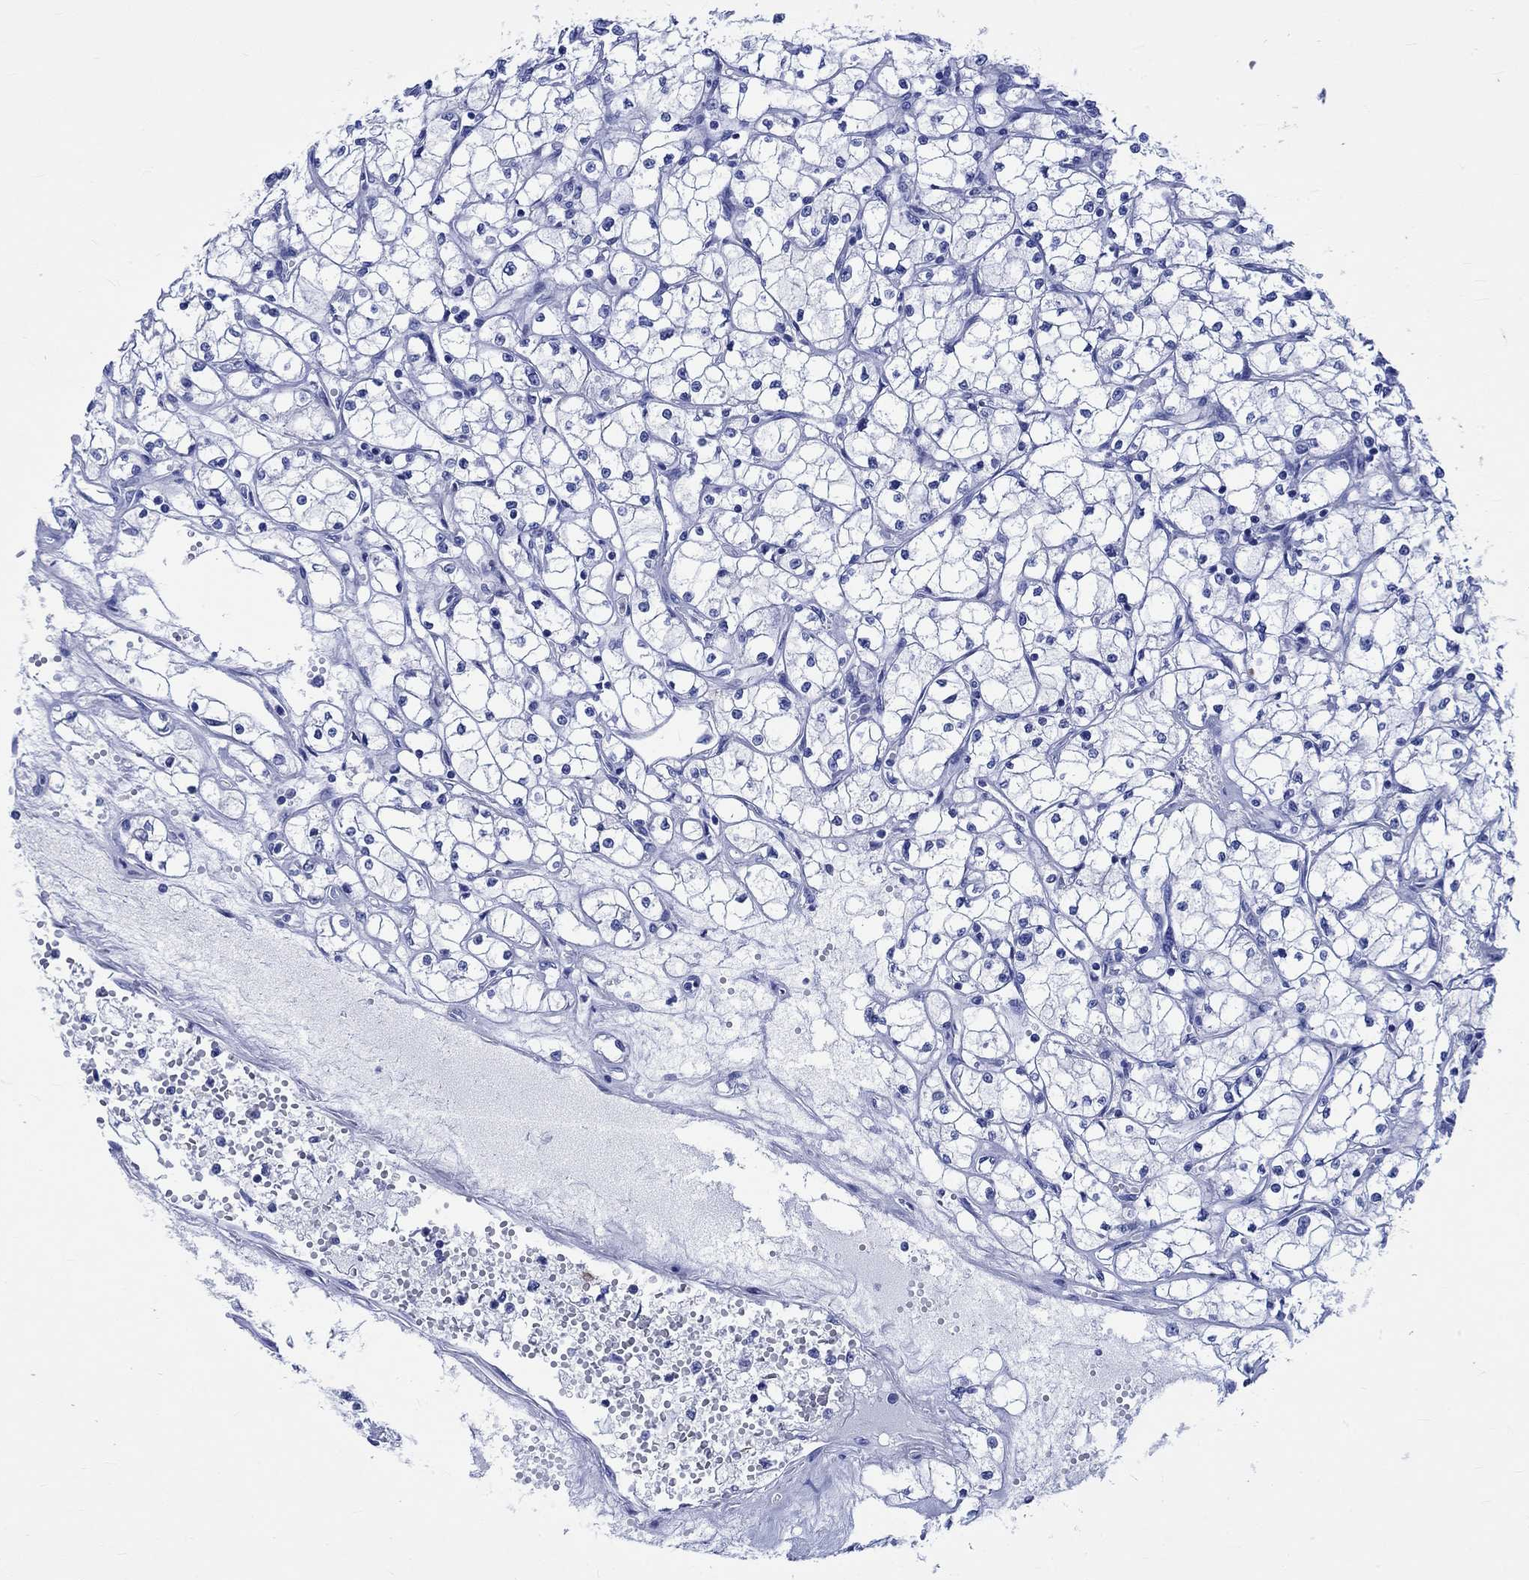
{"staining": {"intensity": "negative", "quantity": "none", "location": "none"}, "tissue": "renal cancer", "cell_type": "Tumor cells", "image_type": "cancer", "snomed": [{"axis": "morphology", "description": "Adenocarcinoma, NOS"}, {"axis": "topography", "description": "Kidney"}], "caption": "Micrograph shows no significant protein expression in tumor cells of adenocarcinoma (renal).", "gene": "KLHL33", "patient": {"sex": "male", "age": 67}}